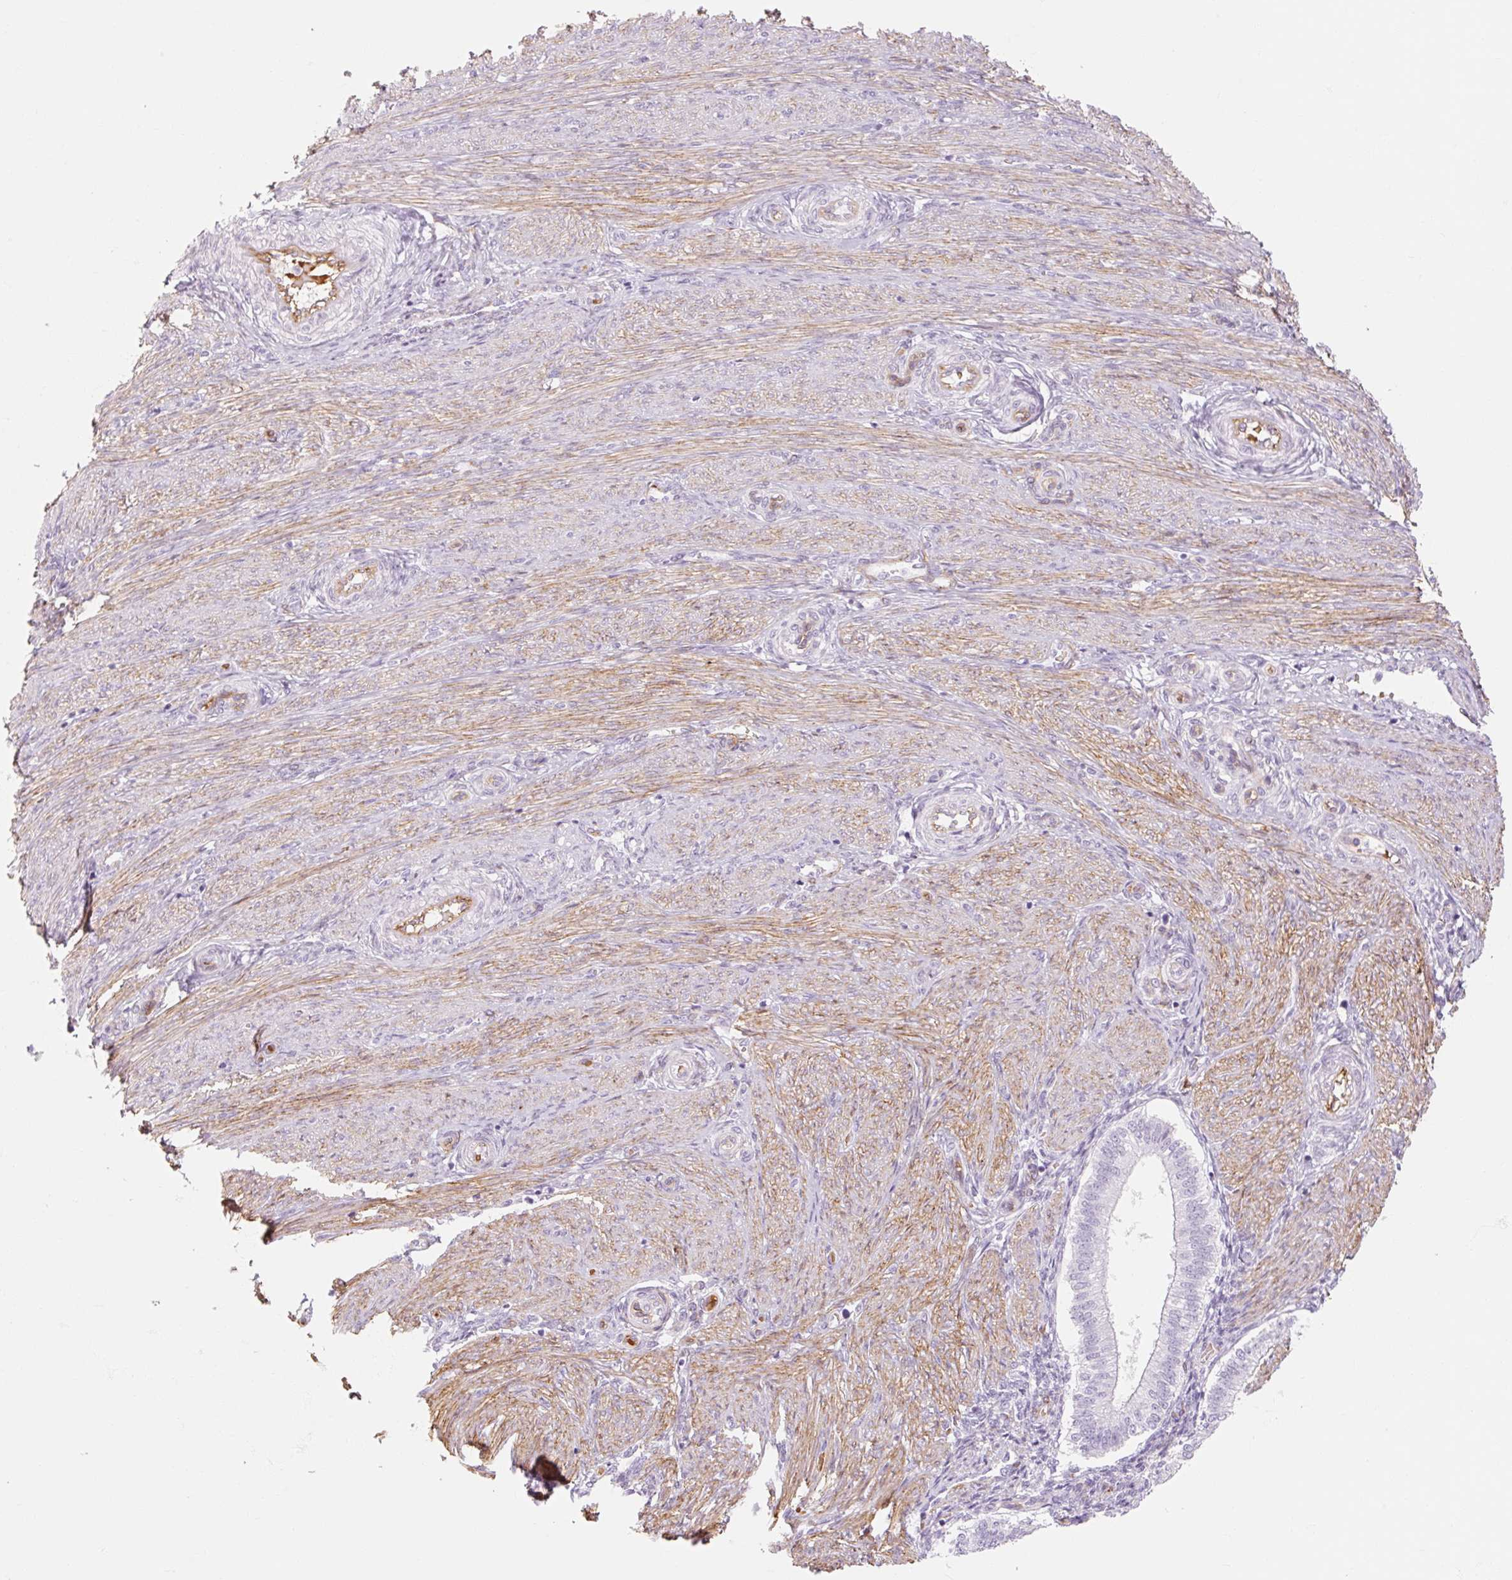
{"staining": {"intensity": "weak", "quantity": "<25%", "location": "cytoplasmic/membranous"}, "tissue": "endometrium", "cell_type": "Cells in endometrial stroma", "image_type": "normal", "snomed": [{"axis": "morphology", "description": "Normal tissue, NOS"}, {"axis": "topography", "description": "Endometrium"}], "caption": "Cells in endometrial stroma show no significant protein expression in benign endometrium.", "gene": "TAF1L", "patient": {"sex": "female", "age": 25}}